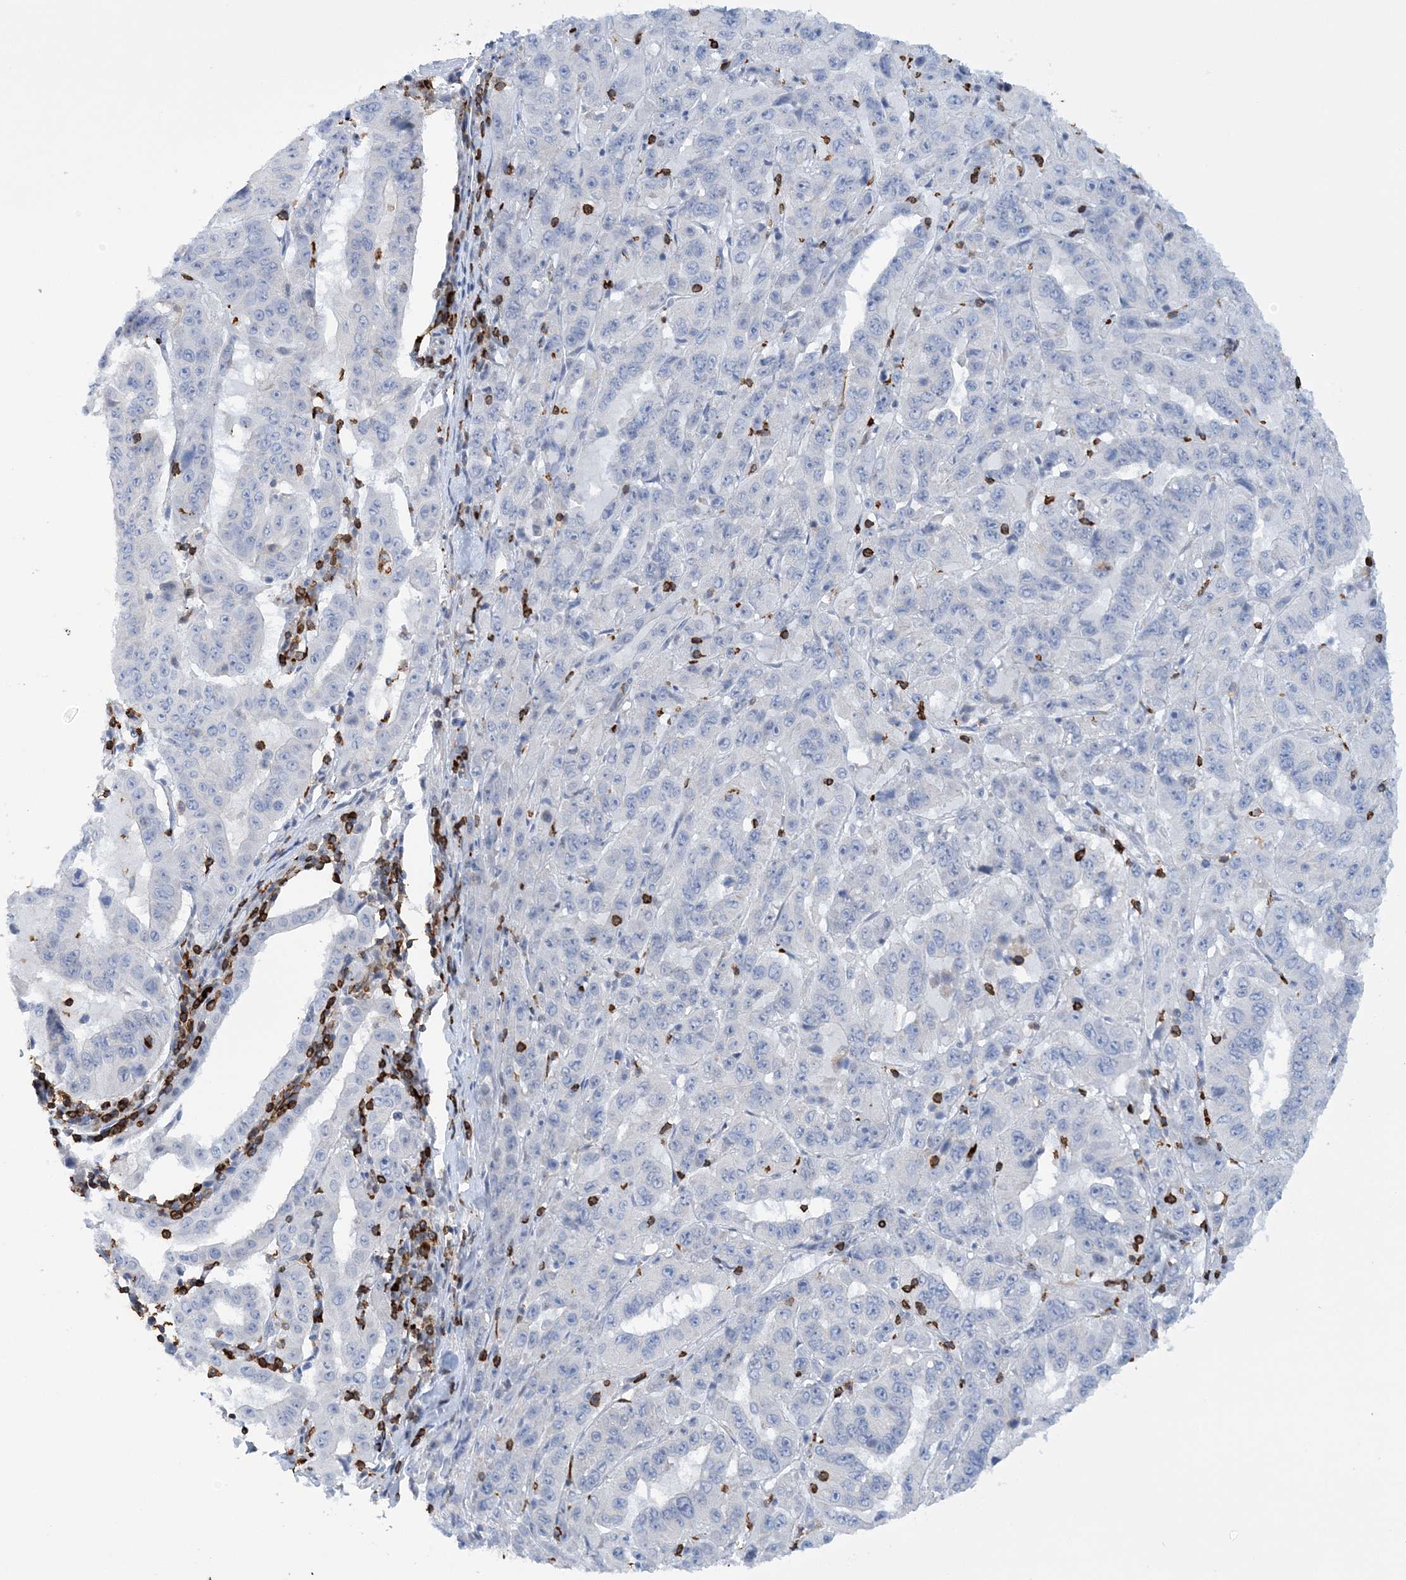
{"staining": {"intensity": "negative", "quantity": "none", "location": "none"}, "tissue": "pancreatic cancer", "cell_type": "Tumor cells", "image_type": "cancer", "snomed": [{"axis": "morphology", "description": "Adenocarcinoma, NOS"}, {"axis": "topography", "description": "Pancreas"}], "caption": "Pancreatic cancer (adenocarcinoma) was stained to show a protein in brown. There is no significant expression in tumor cells.", "gene": "PRMT9", "patient": {"sex": "male", "age": 63}}